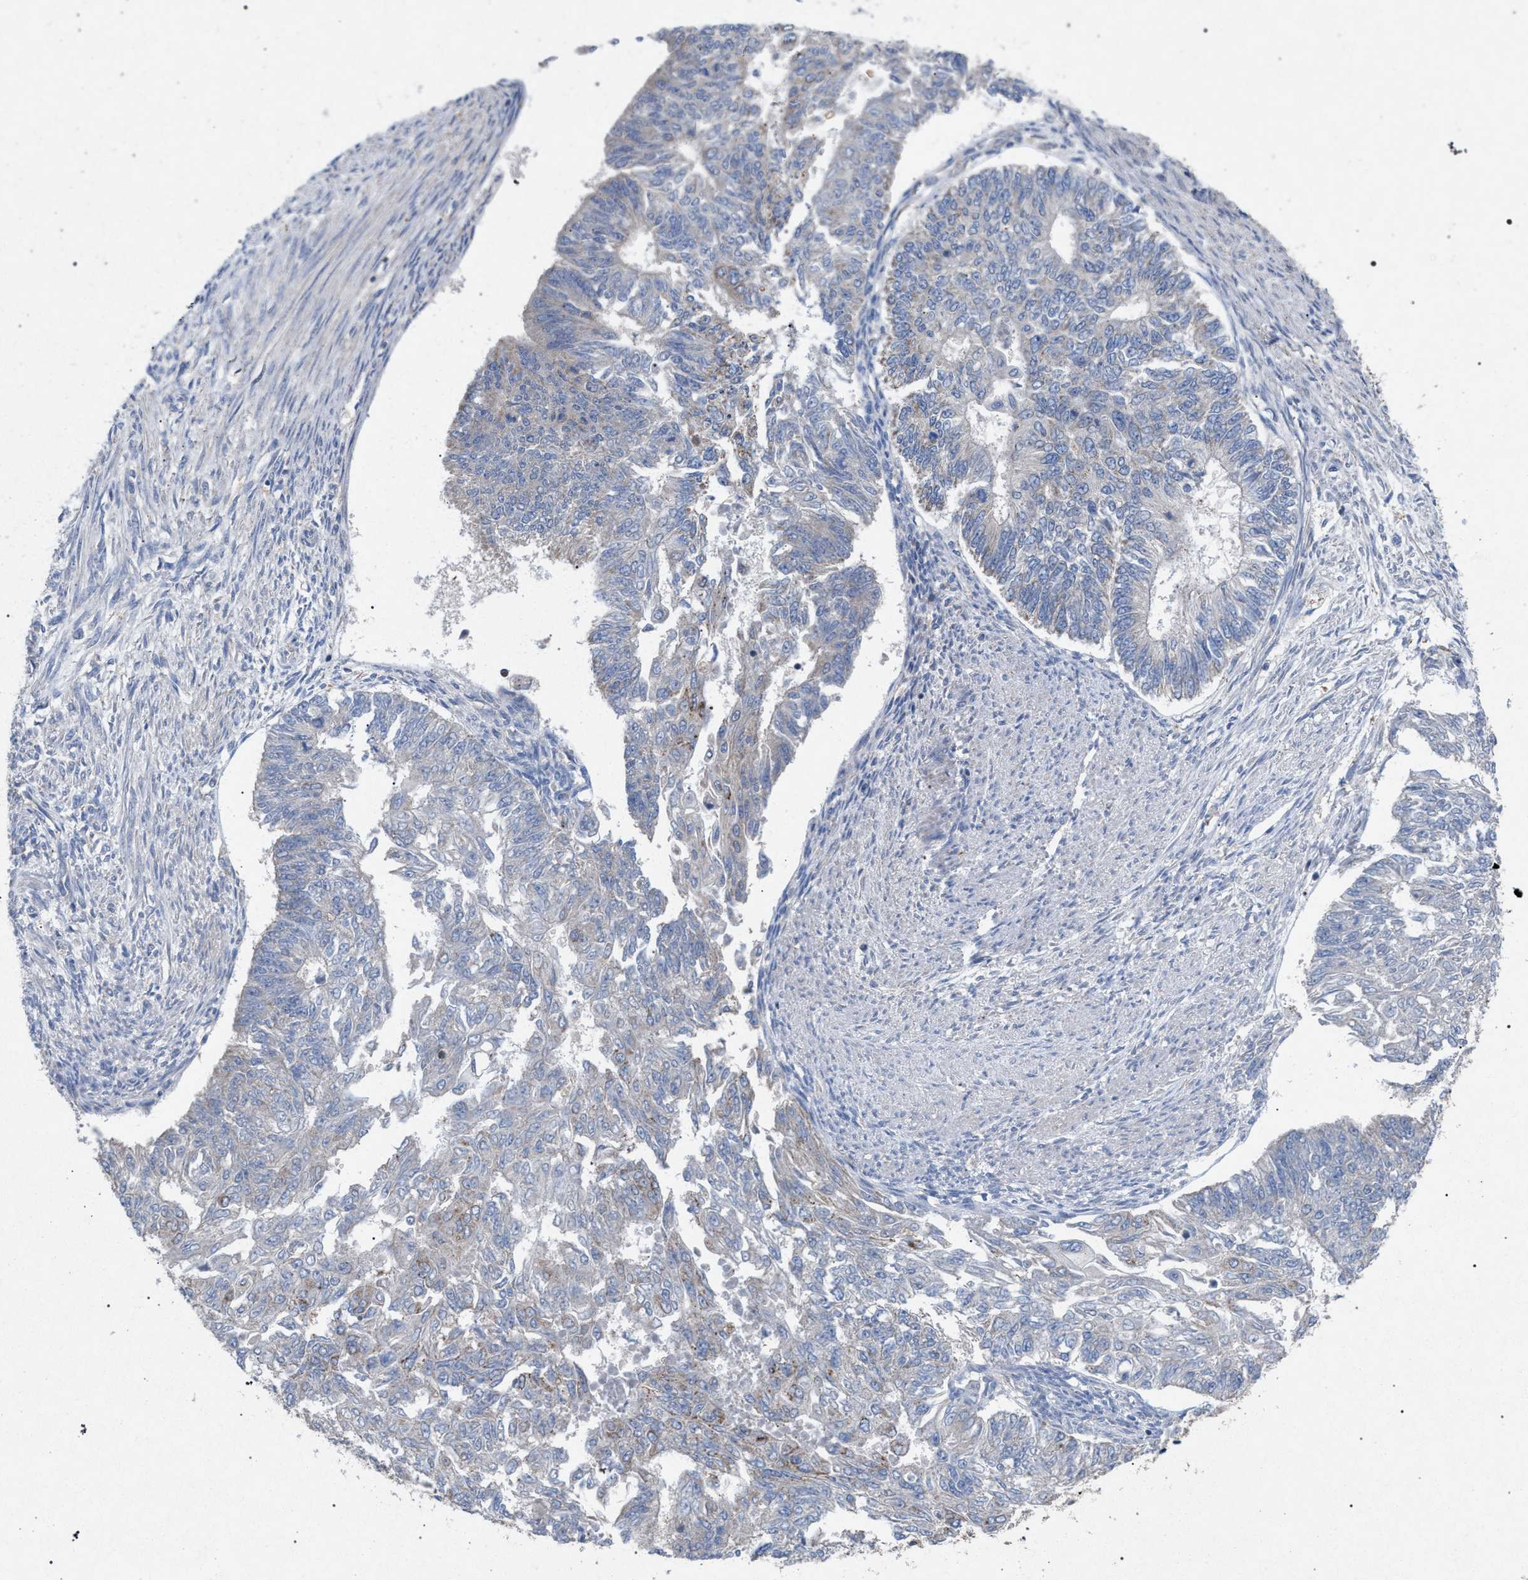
{"staining": {"intensity": "weak", "quantity": "<25%", "location": "cytoplasmic/membranous"}, "tissue": "endometrial cancer", "cell_type": "Tumor cells", "image_type": "cancer", "snomed": [{"axis": "morphology", "description": "Adenocarcinoma, NOS"}, {"axis": "topography", "description": "Endometrium"}], "caption": "The histopathology image demonstrates no staining of tumor cells in adenocarcinoma (endometrial).", "gene": "VPS13A", "patient": {"sex": "female", "age": 32}}